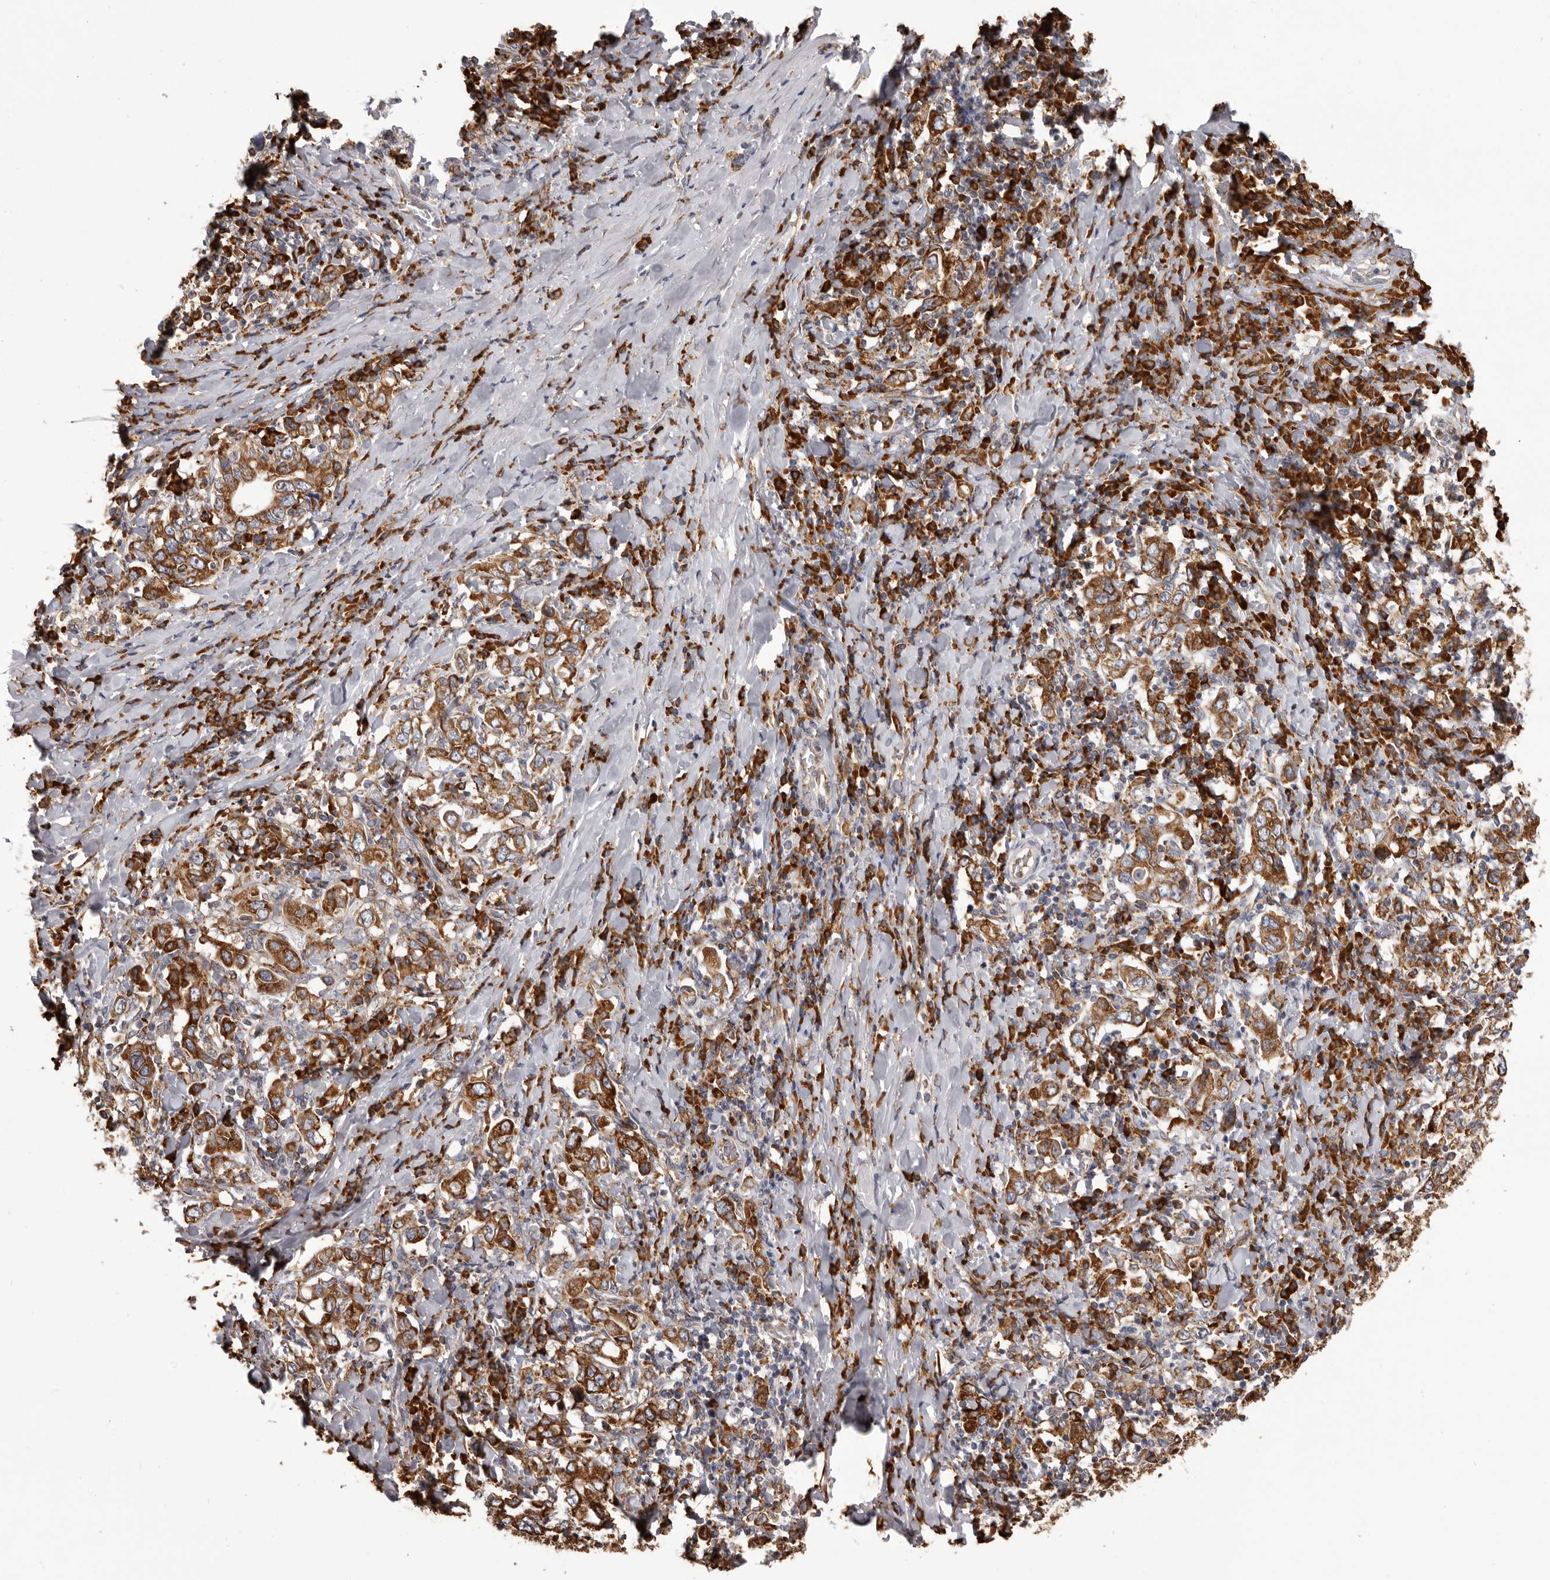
{"staining": {"intensity": "moderate", "quantity": ">75%", "location": "cytoplasmic/membranous"}, "tissue": "stomach cancer", "cell_type": "Tumor cells", "image_type": "cancer", "snomed": [{"axis": "morphology", "description": "Adenocarcinoma, NOS"}, {"axis": "topography", "description": "Stomach, upper"}], "caption": "Adenocarcinoma (stomach) stained with immunohistochemistry (IHC) reveals moderate cytoplasmic/membranous staining in approximately >75% of tumor cells.", "gene": "QRSL1", "patient": {"sex": "male", "age": 62}}